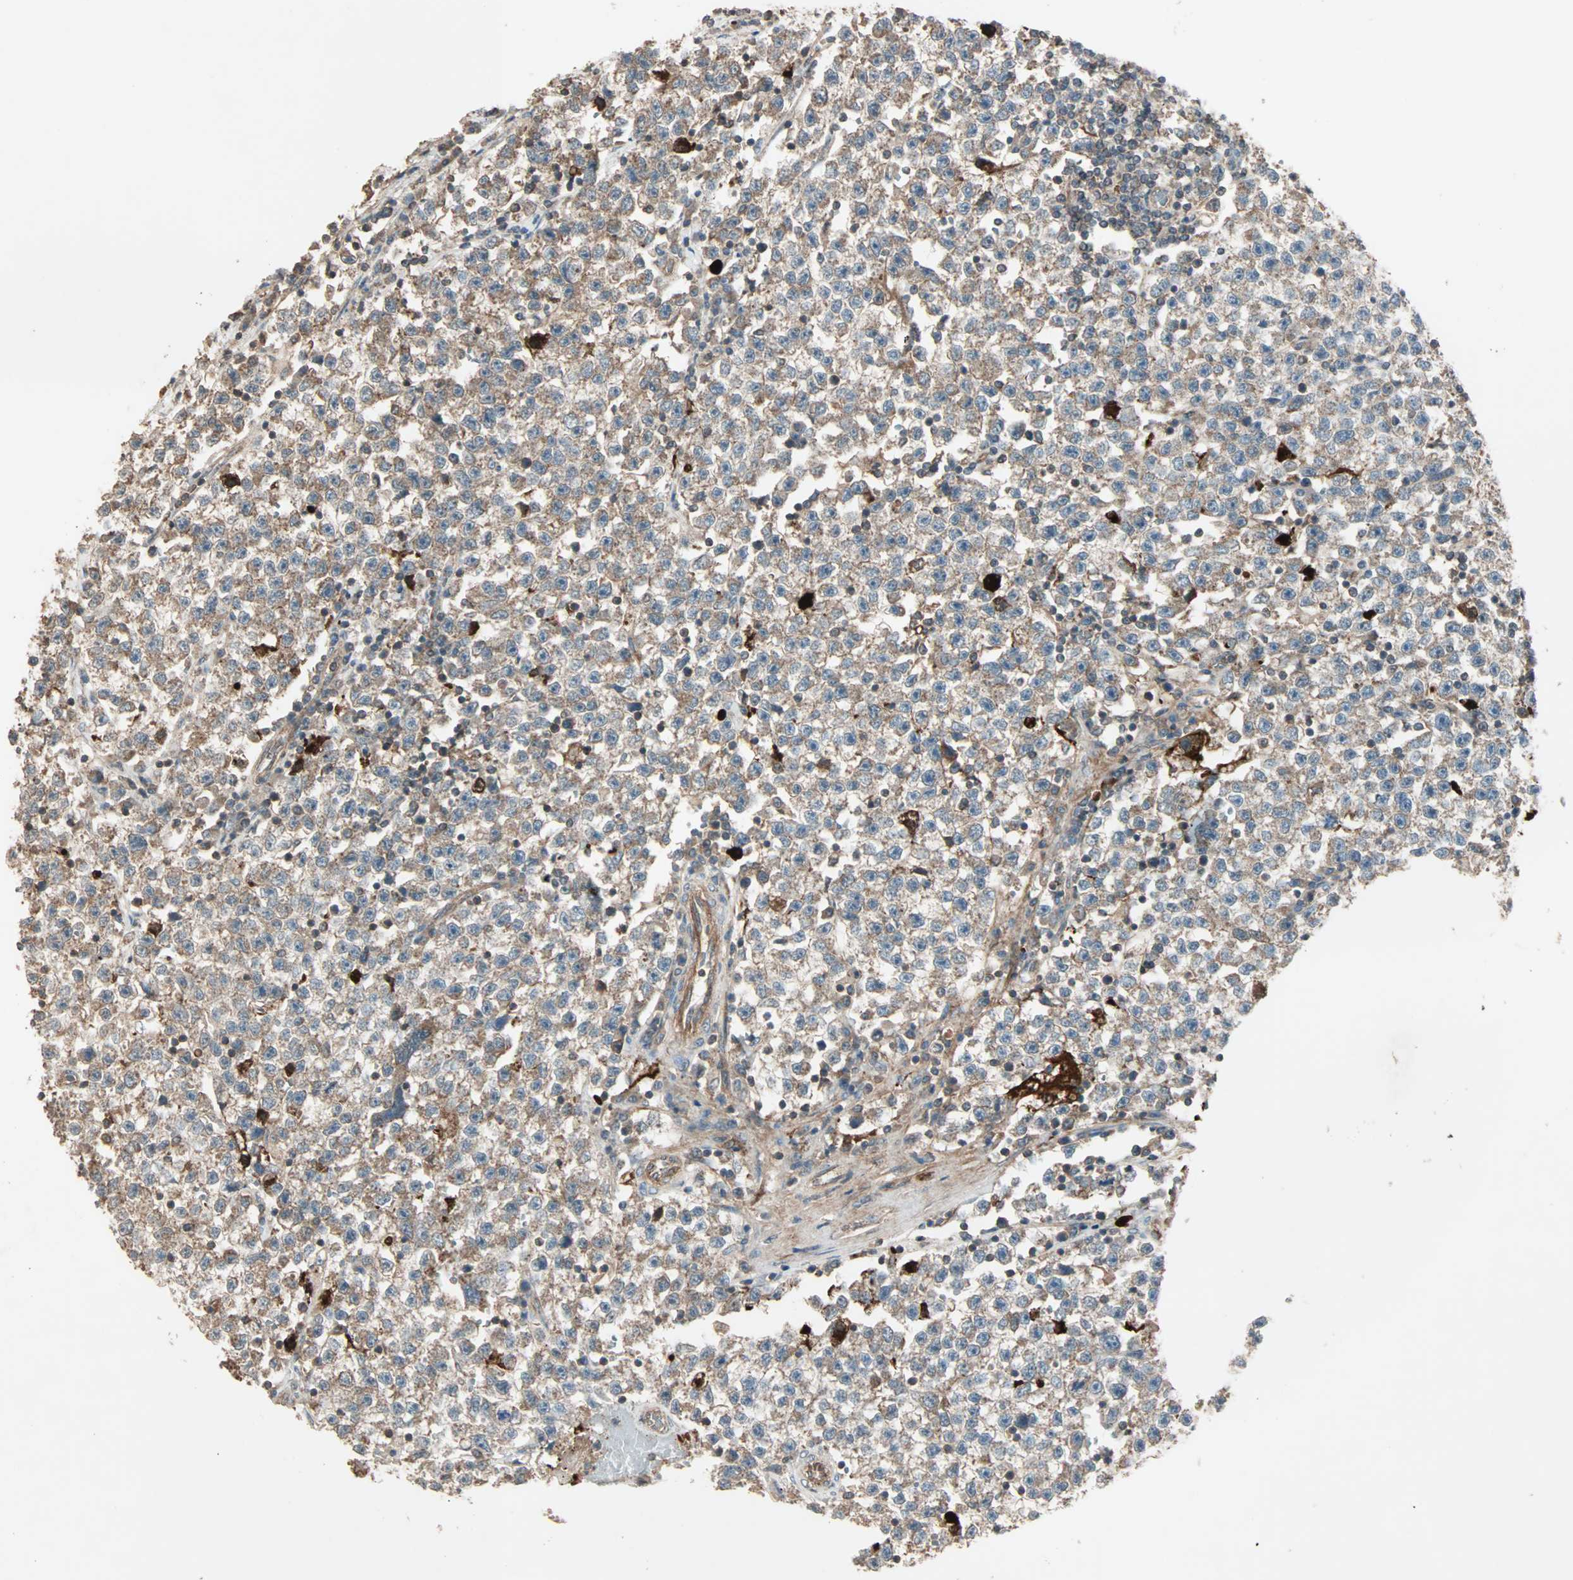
{"staining": {"intensity": "weak", "quantity": ">75%", "location": "cytoplasmic/membranous"}, "tissue": "testis cancer", "cell_type": "Tumor cells", "image_type": "cancer", "snomed": [{"axis": "morphology", "description": "Seminoma, NOS"}, {"axis": "topography", "description": "Testis"}], "caption": "Immunohistochemistry (IHC) histopathology image of neoplastic tissue: human testis seminoma stained using immunohistochemistry exhibits low levels of weak protein expression localized specifically in the cytoplasmic/membranous of tumor cells, appearing as a cytoplasmic/membranous brown color.", "gene": "MAP3K21", "patient": {"sex": "male", "age": 22}}